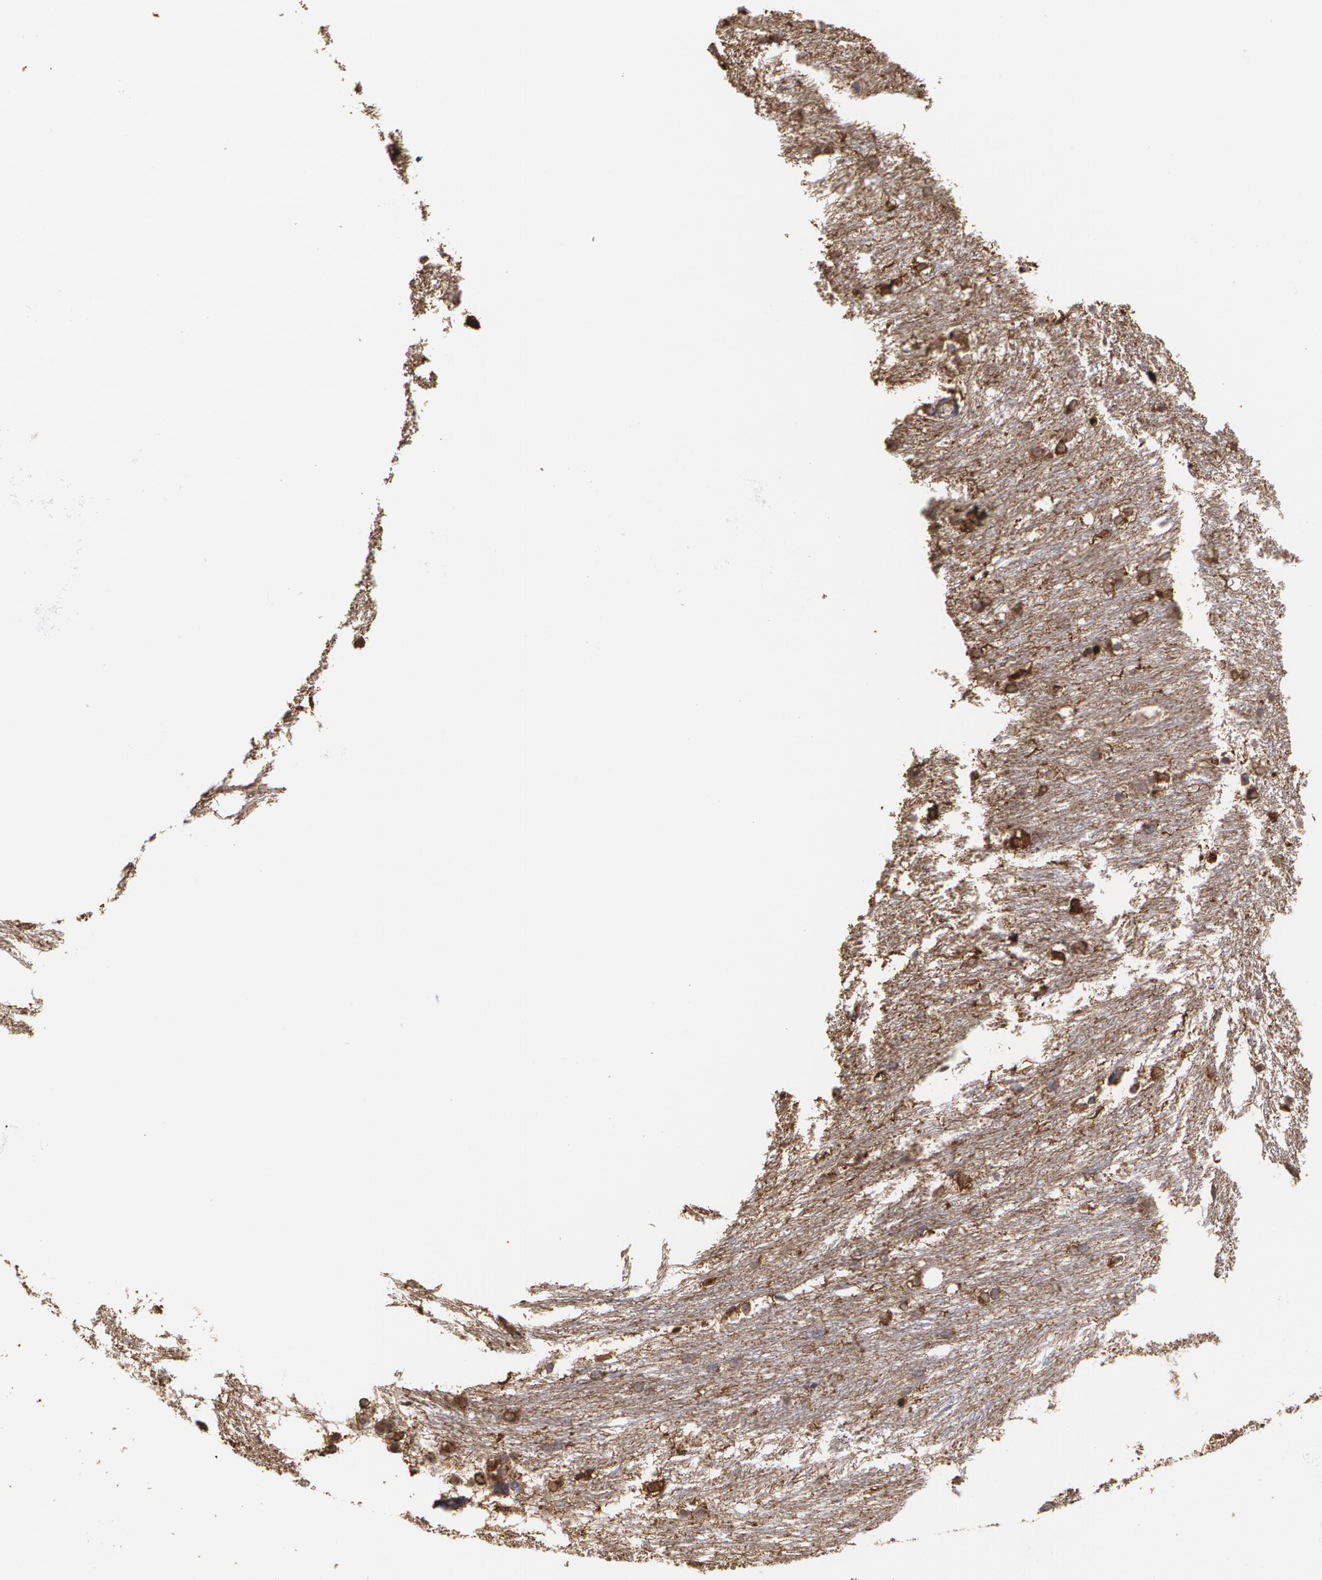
{"staining": {"intensity": "moderate", "quantity": ">75%", "location": "cytoplasmic/membranous"}, "tissue": "caudate", "cell_type": "Glial cells", "image_type": "normal", "snomed": [{"axis": "morphology", "description": "Normal tissue, NOS"}, {"axis": "topography", "description": "Lateral ventricle wall"}], "caption": "A photomicrograph of human caudate stained for a protein reveals moderate cytoplasmic/membranous brown staining in glial cells. (DAB IHC with brightfield microscopy, high magnification).", "gene": "ODC1", "patient": {"sex": "female", "age": 19}}